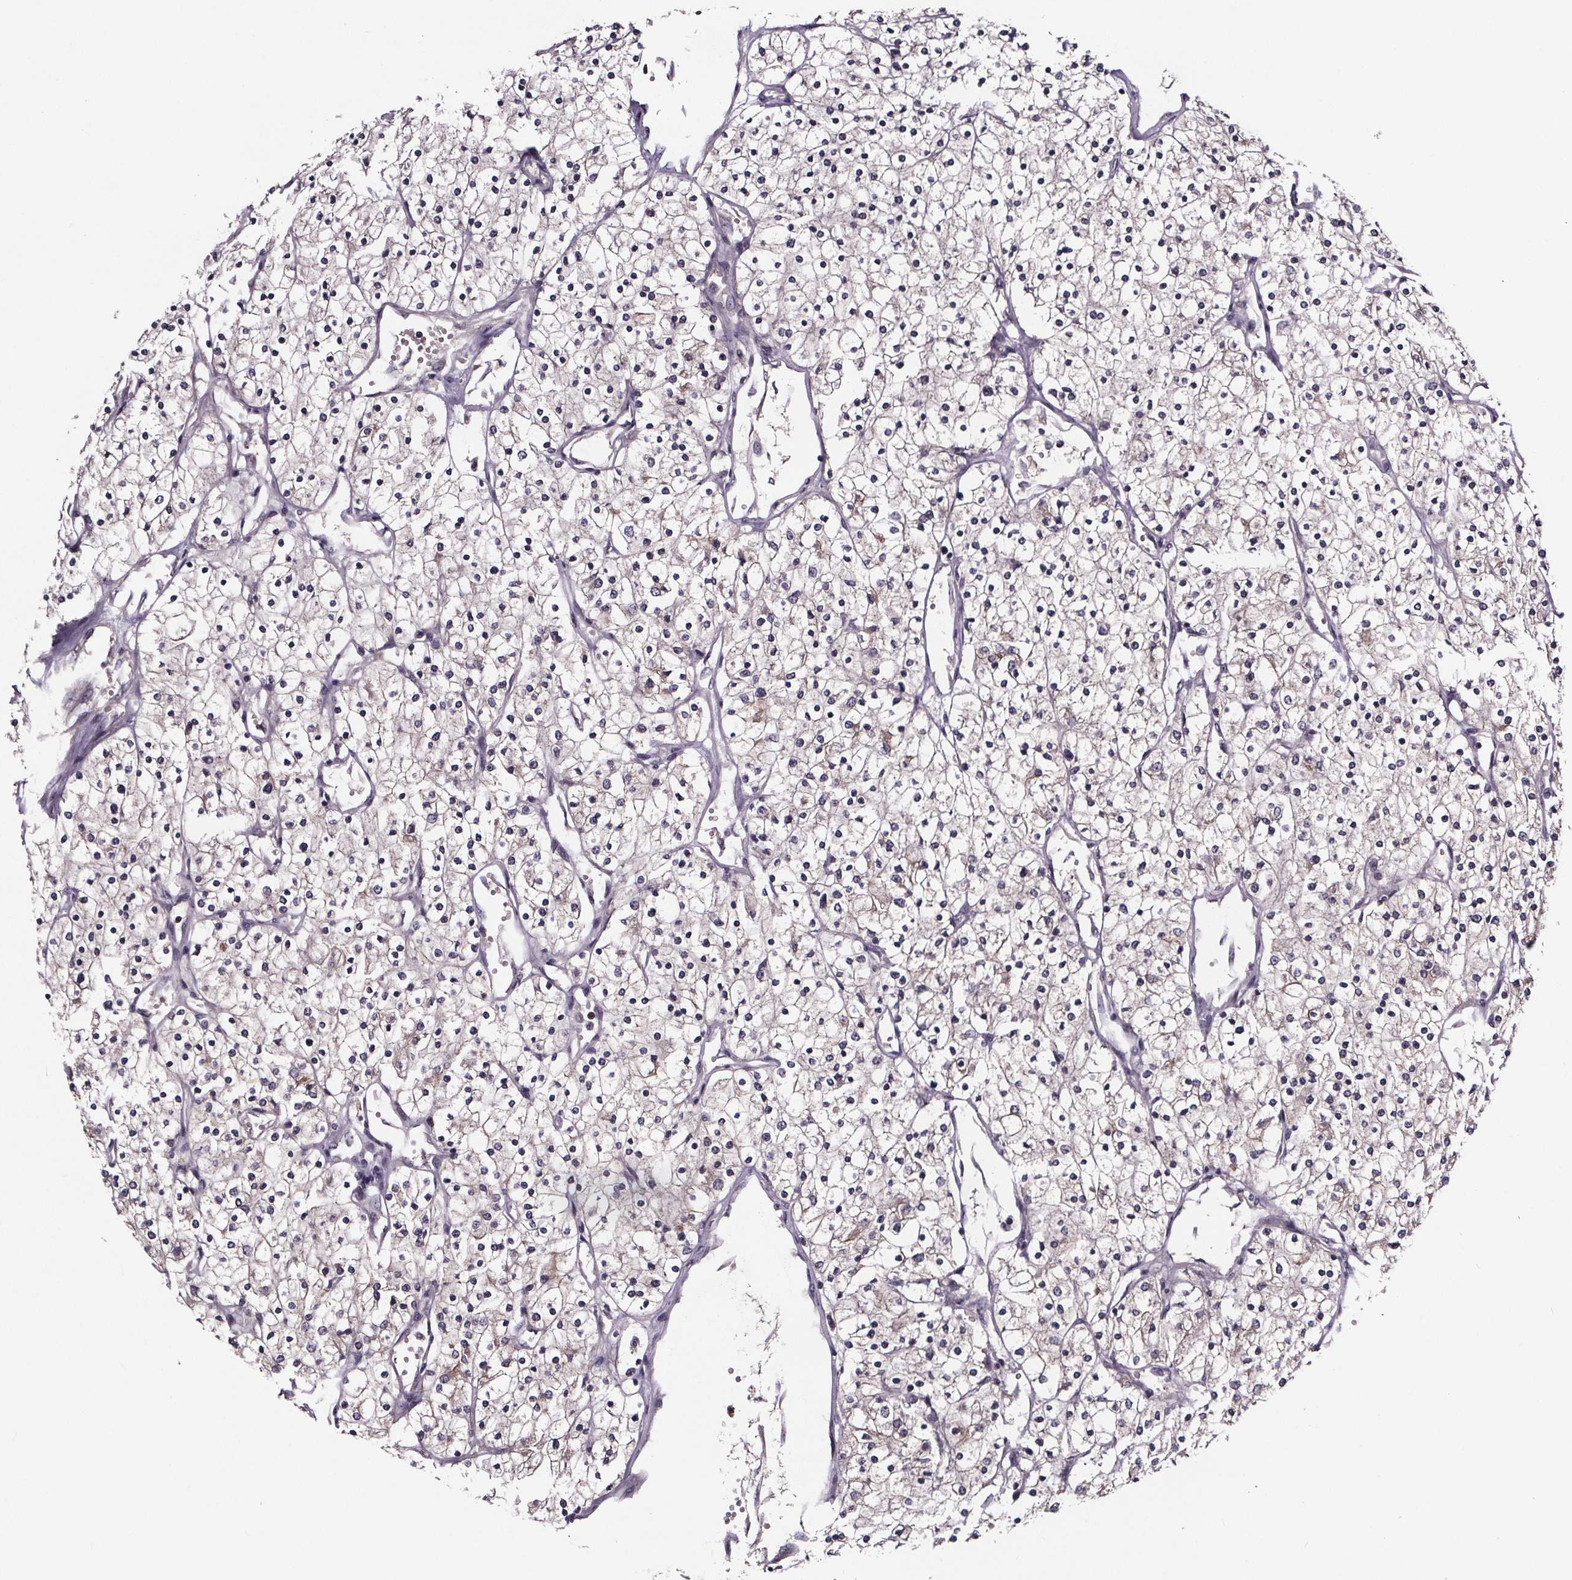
{"staining": {"intensity": "negative", "quantity": "none", "location": "none"}, "tissue": "renal cancer", "cell_type": "Tumor cells", "image_type": "cancer", "snomed": [{"axis": "morphology", "description": "Adenocarcinoma, NOS"}, {"axis": "topography", "description": "Kidney"}], "caption": "Tumor cells show no significant staining in renal adenocarcinoma.", "gene": "SMIM1", "patient": {"sex": "male", "age": 80}}